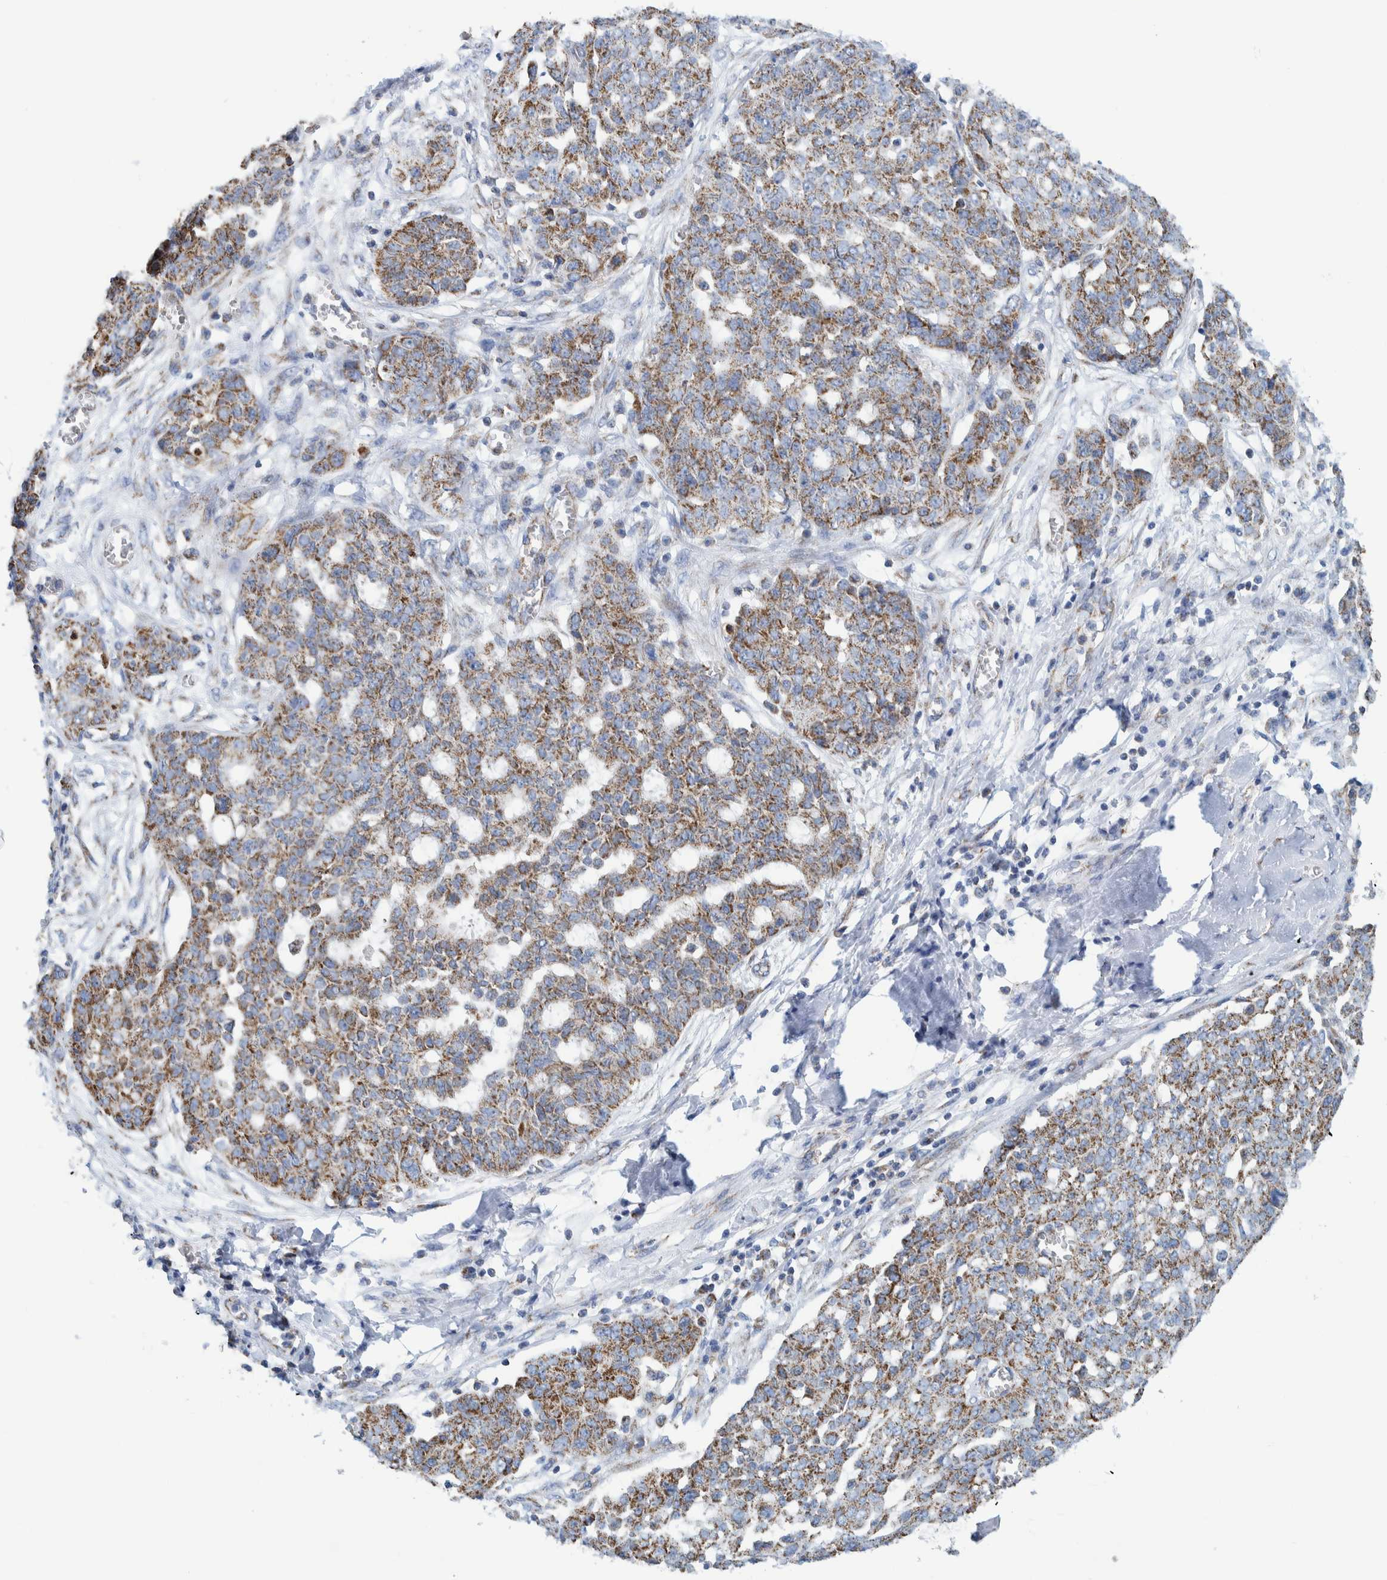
{"staining": {"intensity": "strong", "quantity": "25%-75%", "location": "cytoplasmic/membranous"}, "tissue": "ovarian cancer", "cell_type": "Tumor cells", "image_type": "cancer", "snomed": [{"axis": "morphology", "description": "Cystadenocarcinoma, serous, NOS"}, {"axis": "topography", "description": "Soft tissue"}, {"axis": "topography", "description": "Ovary"}], "caption": "There is high levels of strong cytoplasmic/membranous positivity in tumor cells of ovarian cancer, as demonstrated by immunohistochemical staining (brown color).", "gene": "MRPS7", "patient": {"sex": "female", "age": 57}}